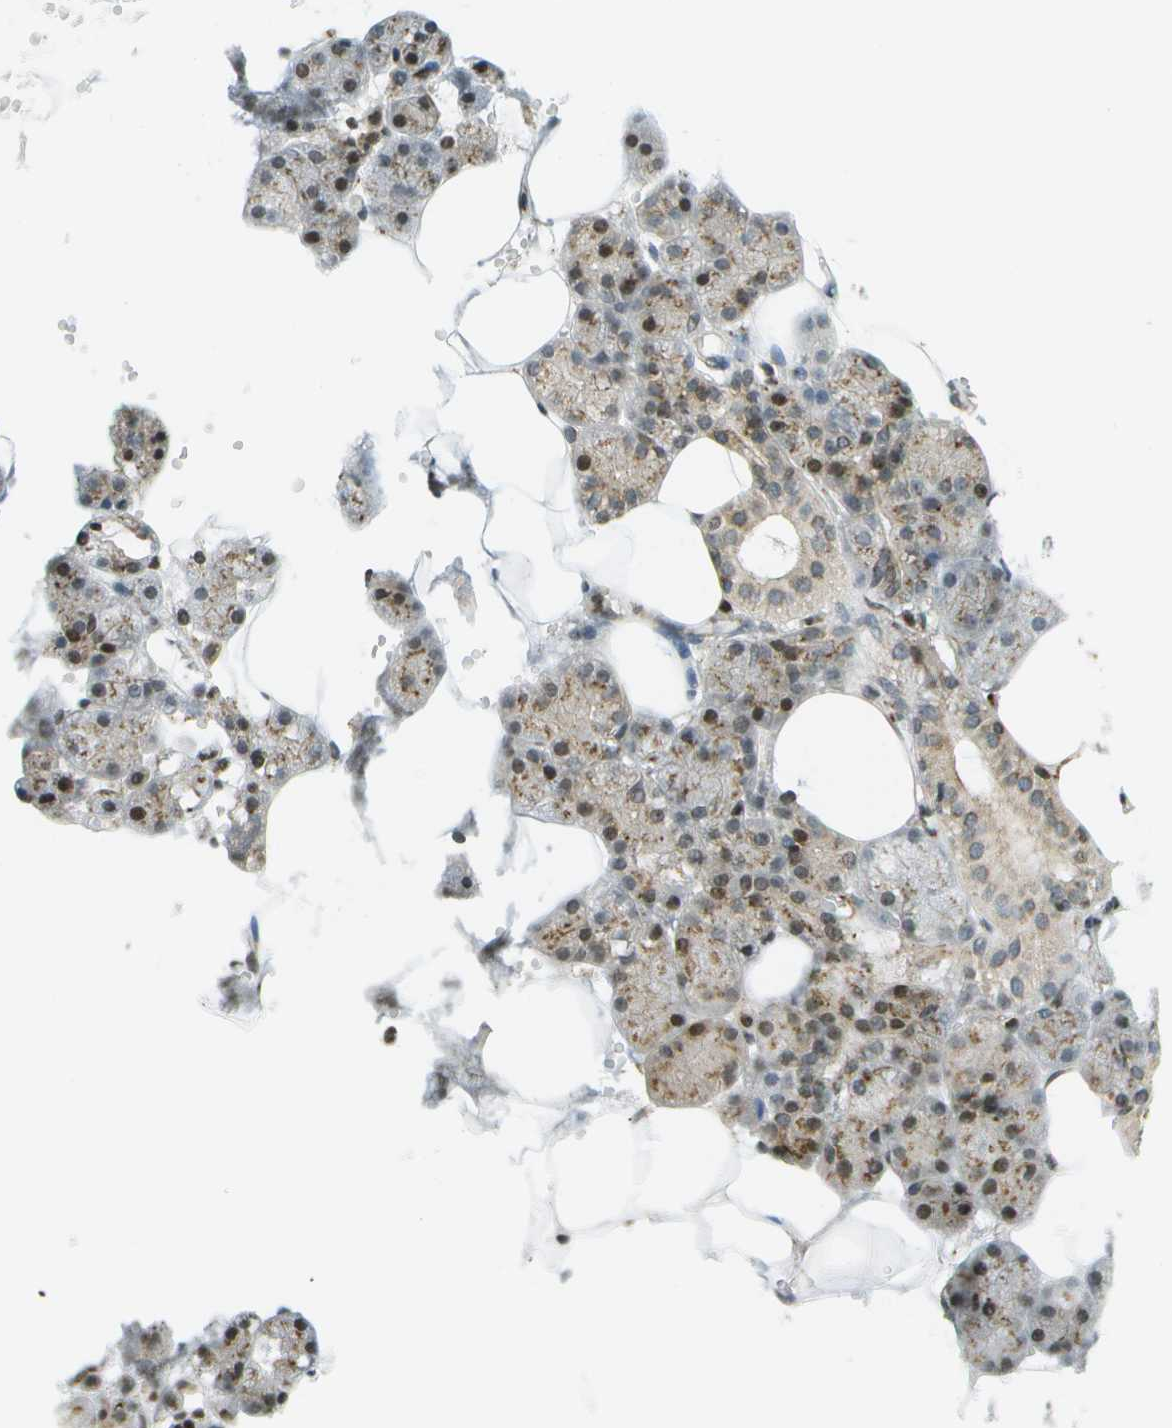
{"staining": {"intensity": "strong", "quantity": ">75%", "location": "cytoplasmic/membranous,nuclear"}, "tissue": "salivary gland", "cell_type": "Glandular cells", "image_type": "normal", "snomed": [{"axis": "morphology", "description": "Normal tissue, NOS"}, {"axis": "topography", "description": "Salivary gland"}], "caption": "A photomicrograph showing strong cytoplasmic/membranous,nuclear positivity in about >75% of glandular cells in benign salivary gland, as visualized by brown immunohistochemical staining.", "gene": "EVC", "patient": {"sex": "male", "age": 62}}